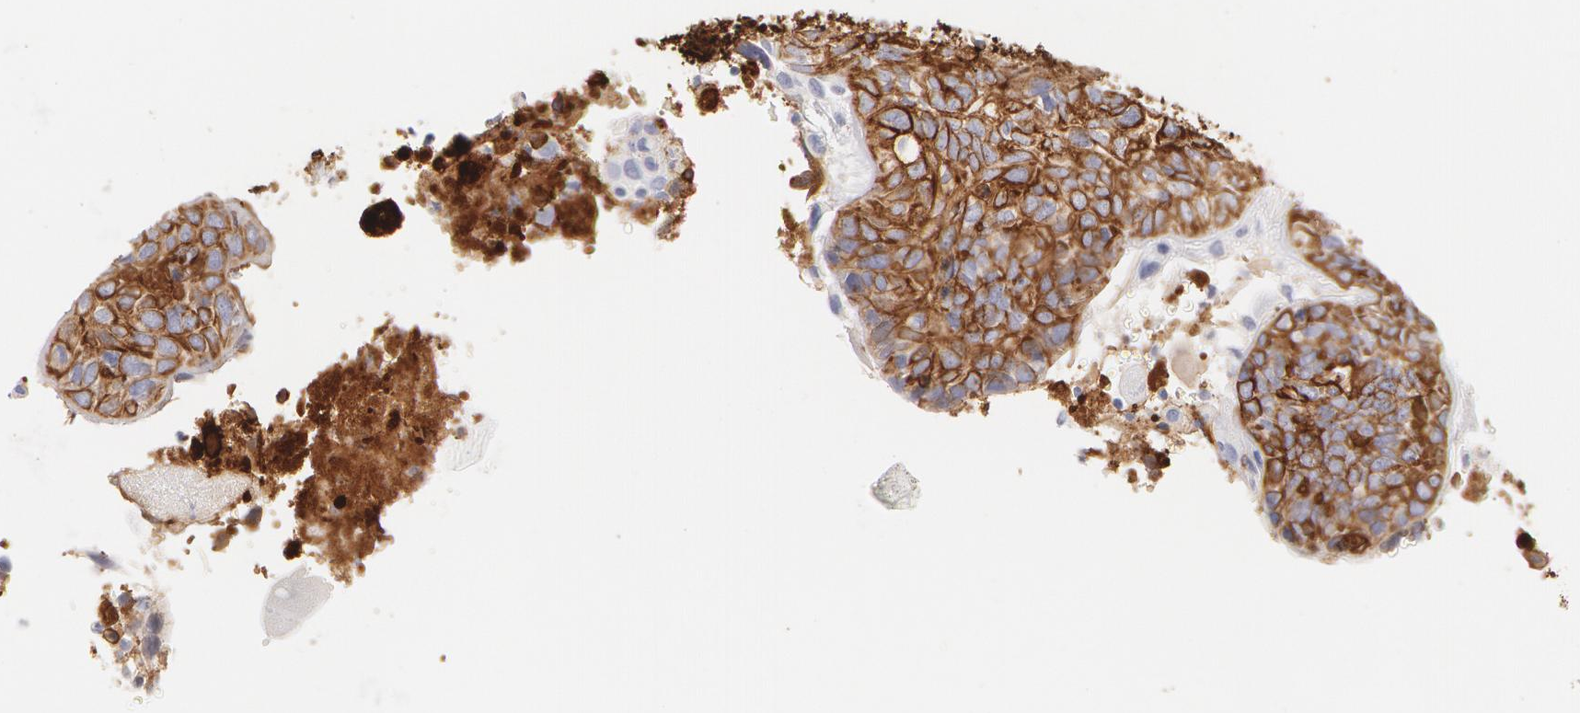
{"staining": {"intensity": "strong", "quantity": ">75%", "location": "cytoplasmic/membranous"}, "tissue": "breast cancer", "cell_type": "Tumor cells", "image_type": "cancer", "snomed": [{"axis": "morphology", "description": "Neoplasm, malignant, NOS"}, {"axis": "topography", "description": "Breast"}], "caption": "The image demonstrates a brown stain indicating the presence of a protein in the cytoplasmic/membranous of tumor cells in breast neoplasm (malignant).", "gene": "KRT8", "patient": {"sex": "female", "age": 50}}